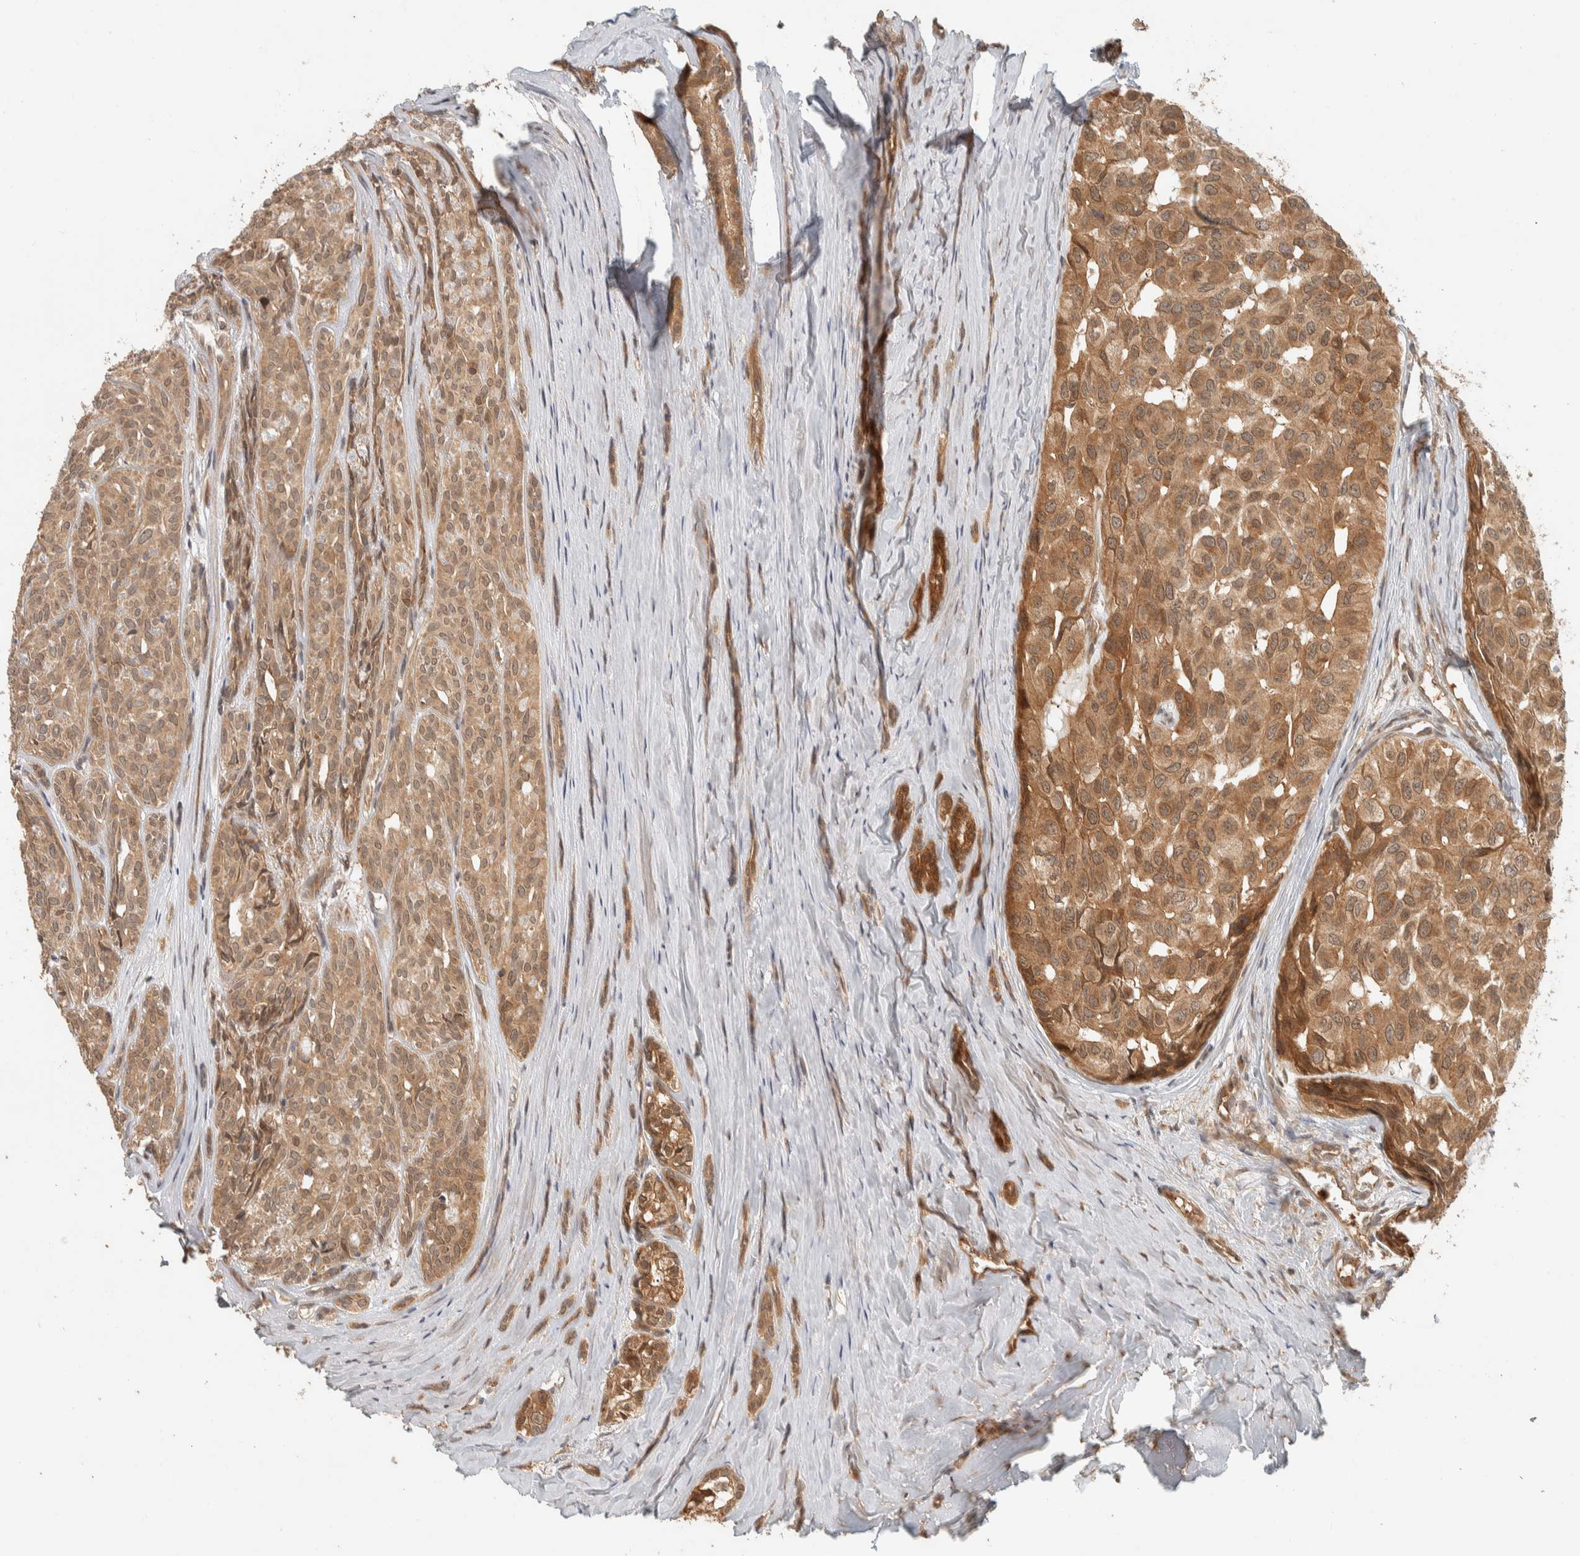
{"staining": {"intensity": "moderate", "quantity": ">75%", "location": "cytoplasmic/membranous"}, "tissue": "head and neck cancer", "cell_type": "Tumor cells", "image_type": "cancer", "snomed": [{"axis": "morphology", "description": "Adenocarcinoma, NOS"}, {"axis": "topography", "description": "Salivary gland, NOS"}, {"axis": "topography", "description": "Head-Neck"}], "caption": "There is medium levels of moderate cytoplasmic/membranous expression in tumor cells of head and neck cancer, as demonstrated by immunohistochemical staining (brown color).", "gene": "ADSS2", "patient": {"sex": "female", "age": 76}}